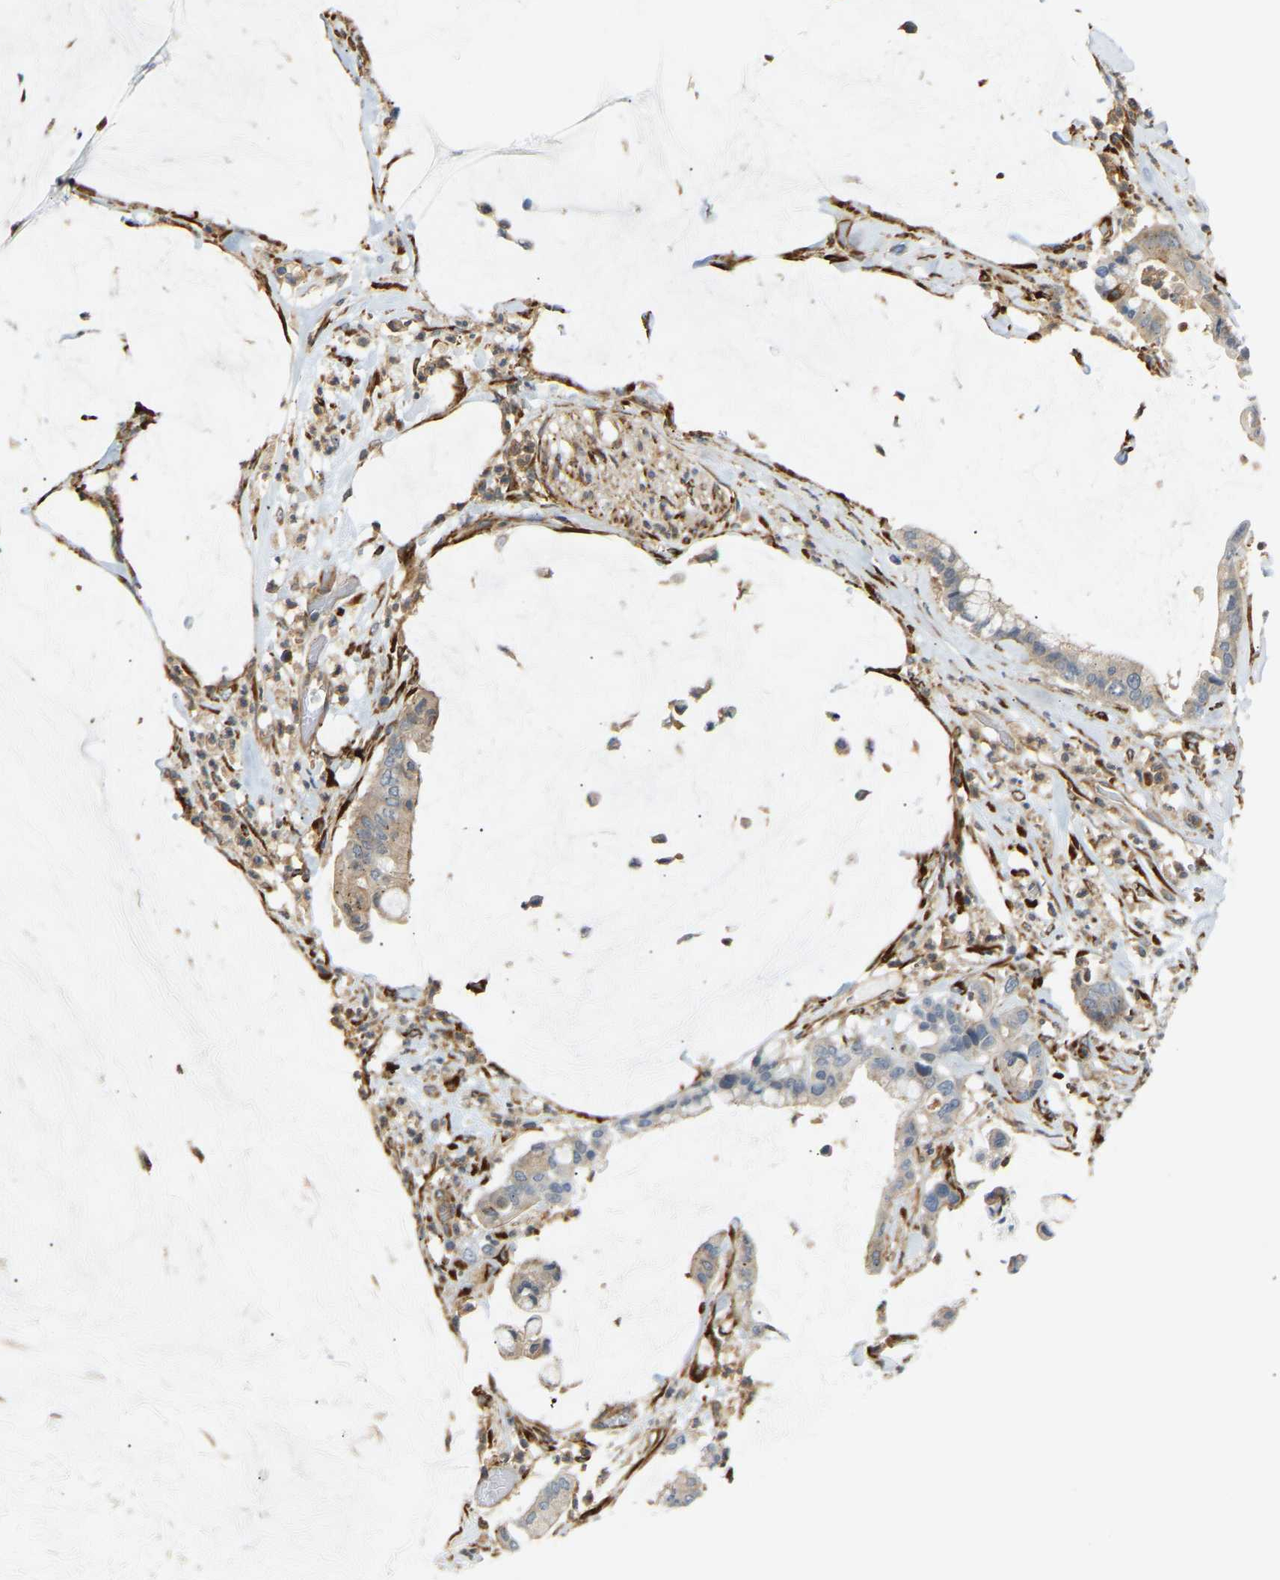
{"staining": {"intensity": "weak", "quantity": ">75%", "location": "cytoplasmic/membranous"}, "tissue": "pancreatic cancer", "cell_type": "Tumor cells", "image_type": "cancer", "snomed": [{"axis": "morphology", "description": "Adenocarcinoma, NOS"}, {"axis": "topography", "description": "Pancreas"}], "caption": "Human pancreatic cancer (adenocarcinoma) stained with a protein marker shows weak staining in tumor cells.", "gene": "PLCG2", "patient": {"sex": "male", "age": 41}}